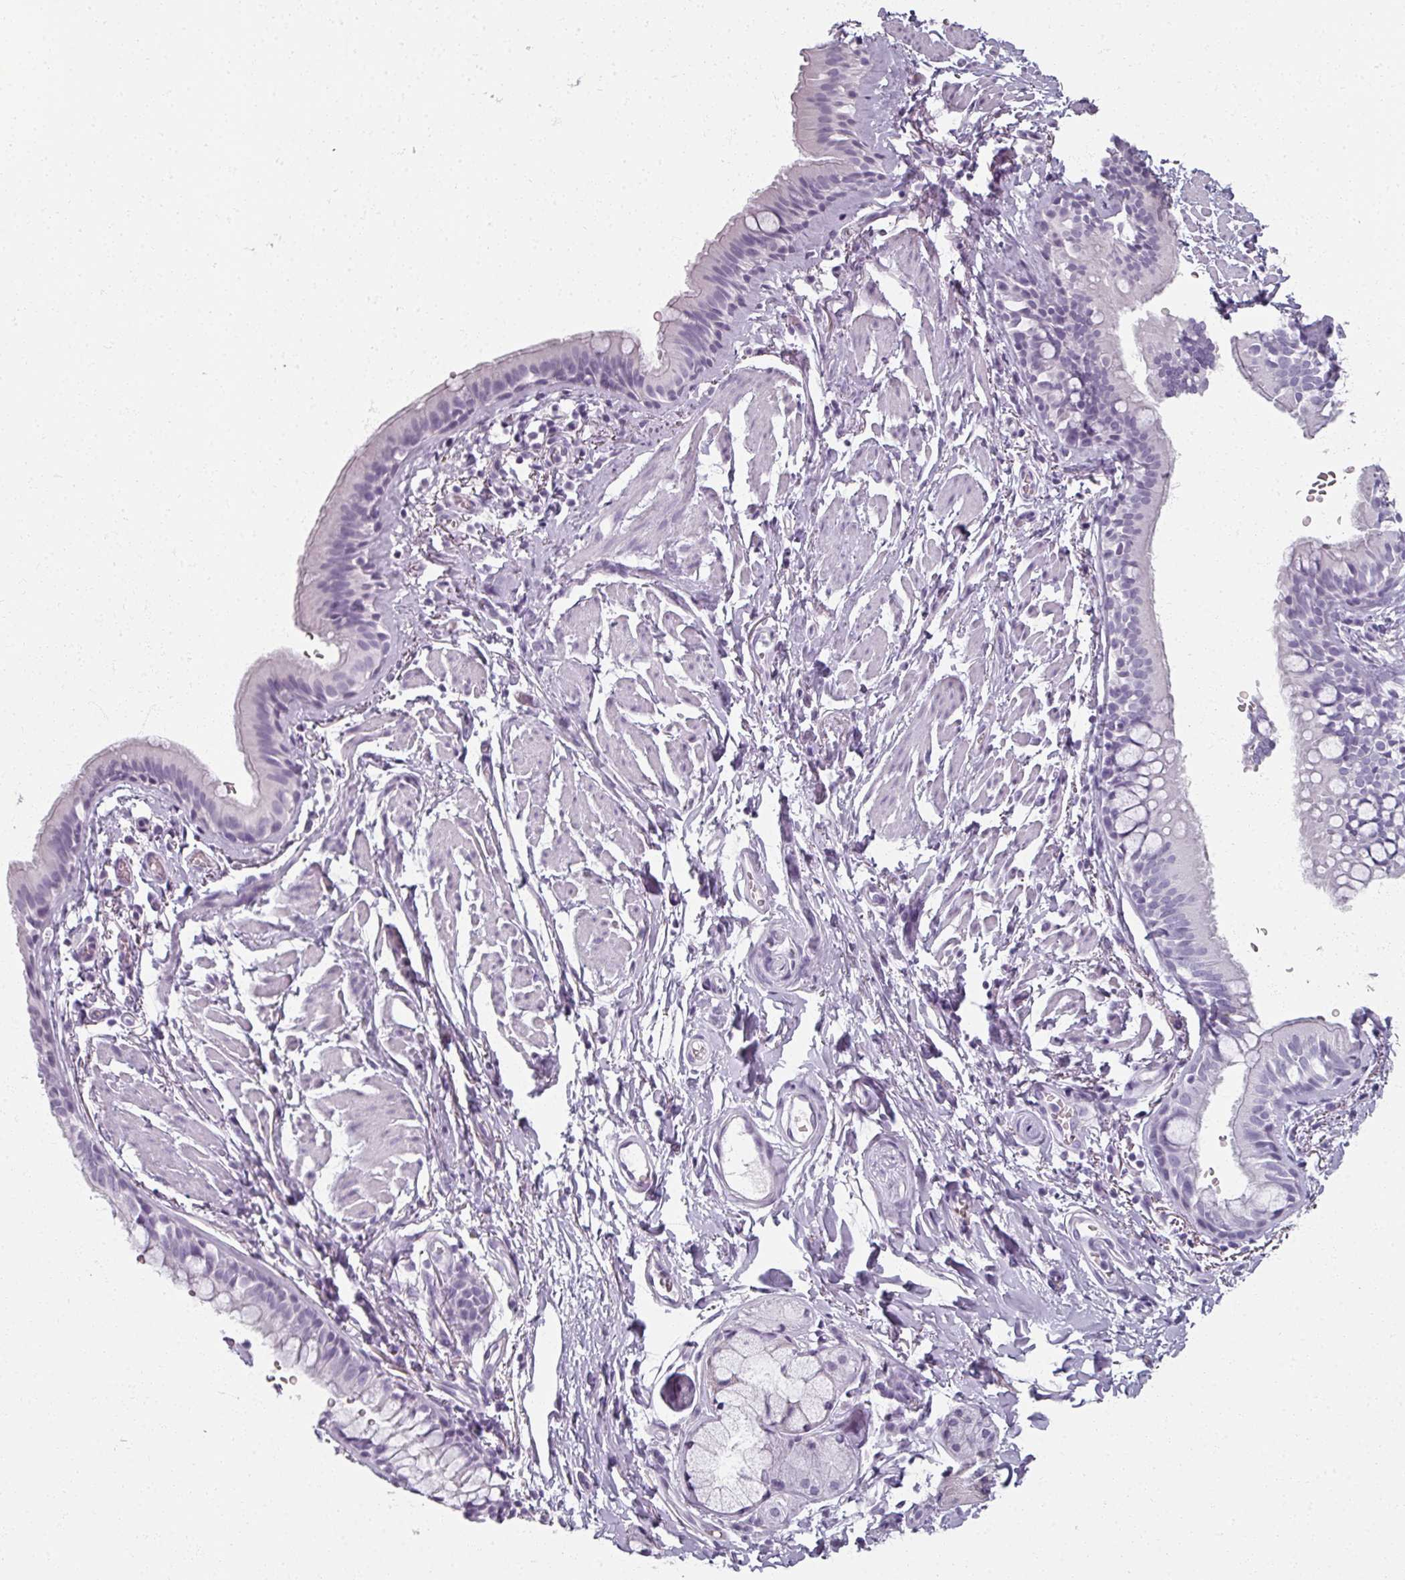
{"staining": {"intensity": "negative", "quantity": "none", "location": "none"}, "tissue": "bronchus", "cell_type": "Respiratory epithelial cells", "image_type": "normal", "snomed": [{"axis": "morphology", "description": "Normal tissue, NOS"}, {"axis": "topography", "description": "Bronchus"}], "caption": "A high-resolution photomicrograph shows immunohistochemistry staining of benign bronchus, which exhibits no significant staining in respiratory epithelial cells. (Immunohistochemistry (ihc), brightfield microscopy, high magnification).", "gene": "REG3A", "patient": {"sex": "male", "age": 67}}